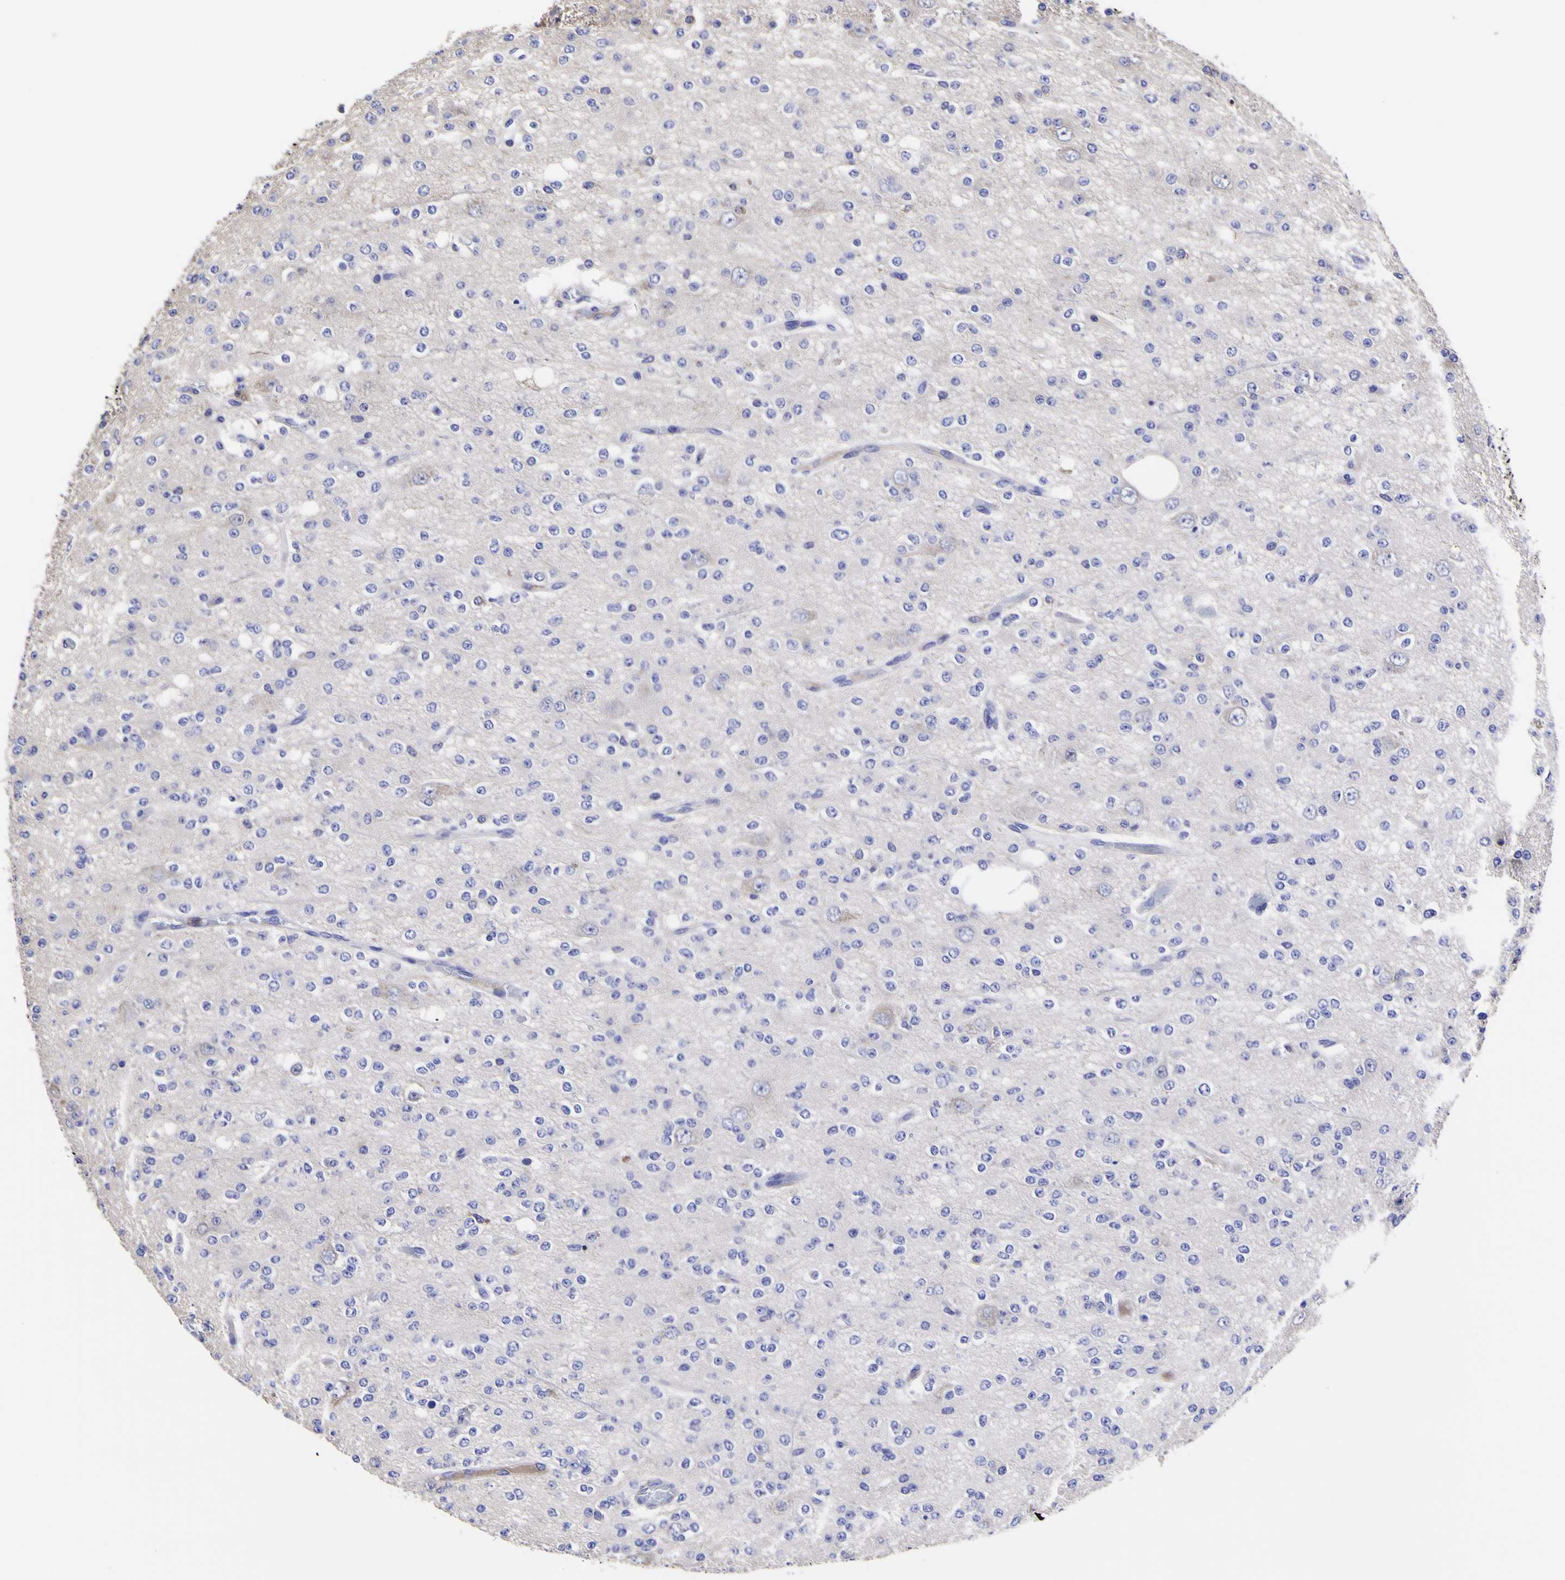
{"staining": {"intensity": "negative", "quantity": "none", "location": "none"}, "tissue": "glioma", "cell_type": "Tumor cells", "image_type": "cancer", "snomed": [{"axis": "morphology", "description": "Glioma, malignant, Low grade"}, {"axis": "topography", "description": "Brain"}], "caption": "There is no significant positivity in tumor cells of low-grade glioma (malignant).", "gene": "MAPK14", "patient": {"sex": "male", "age": 38}}